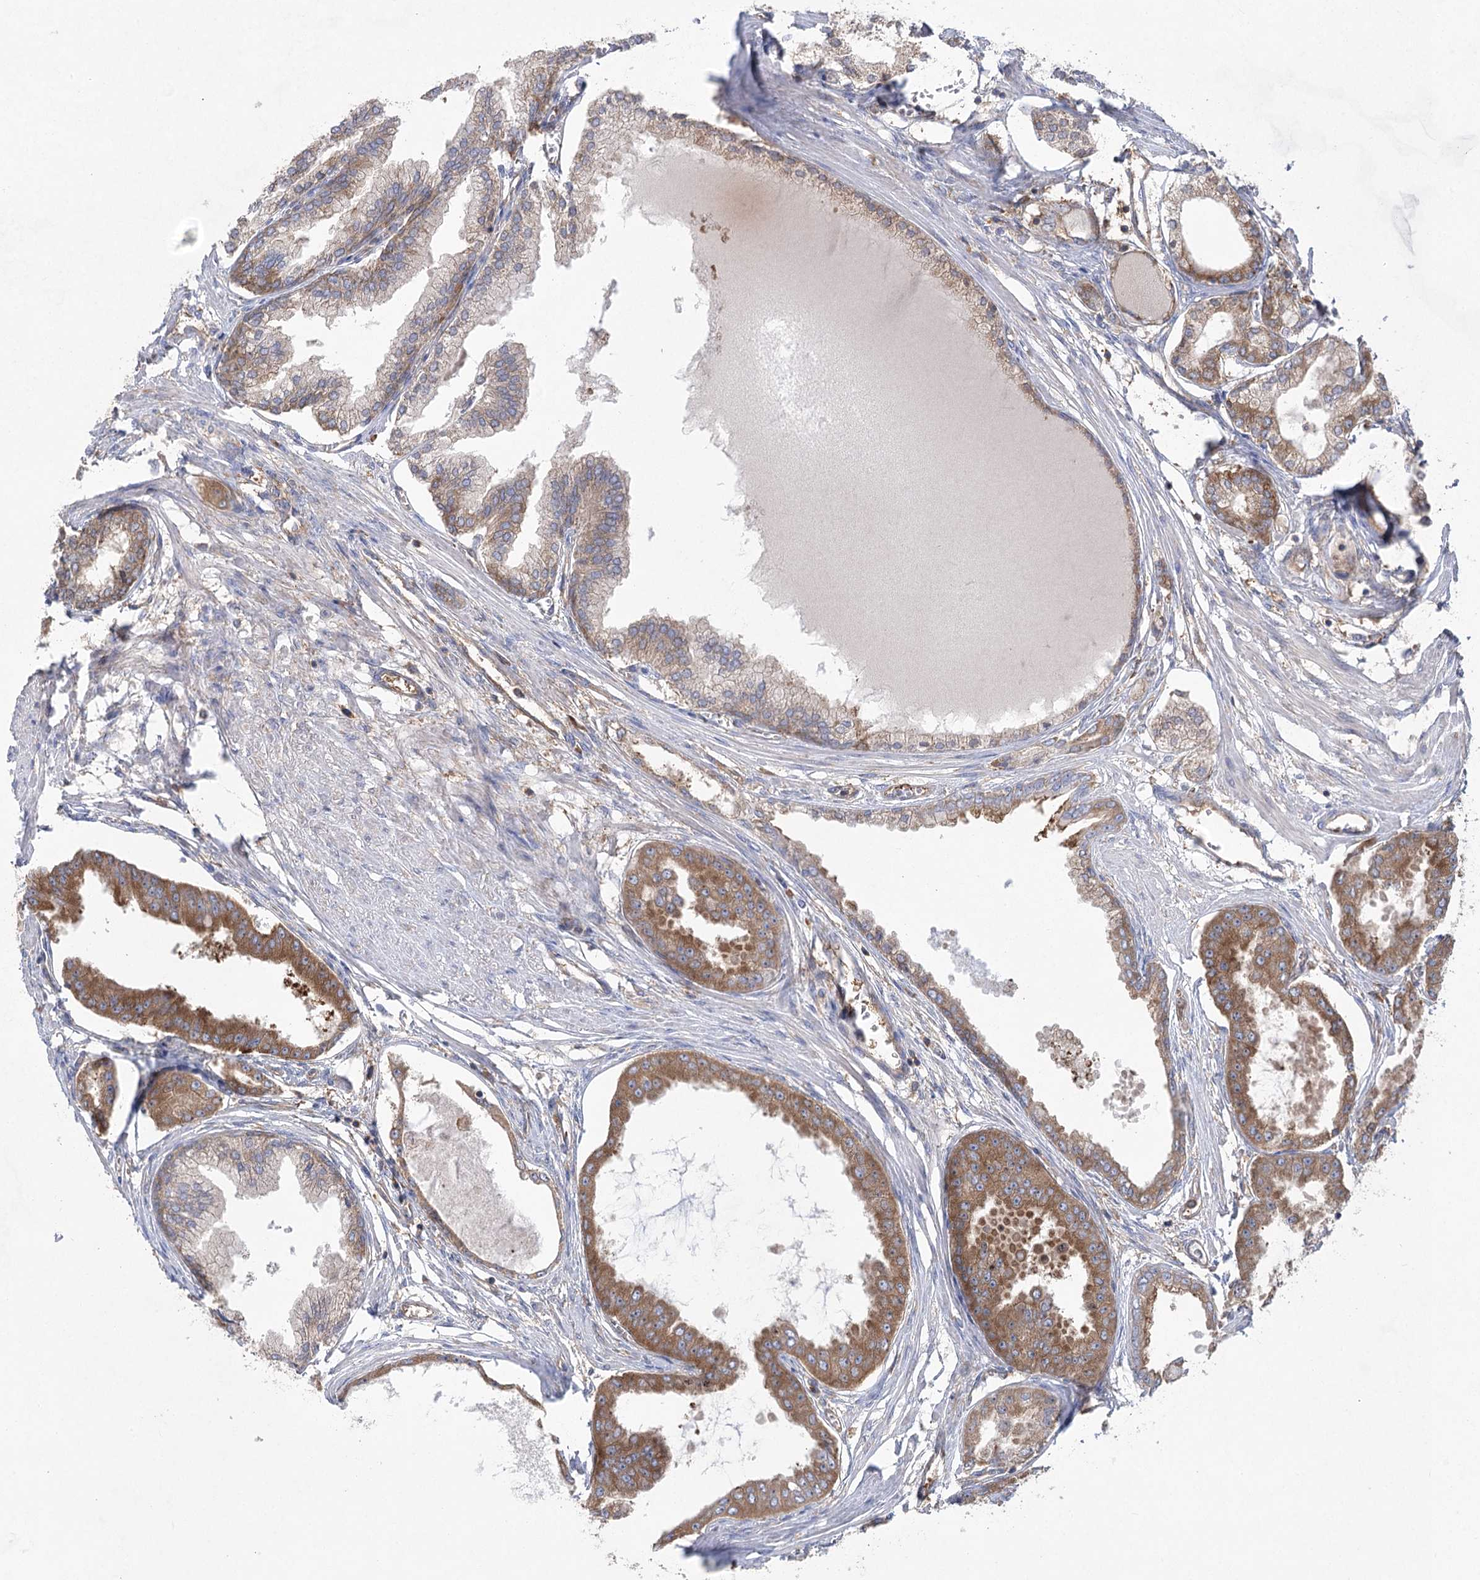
{"staining": {"intensity": "moderate", "quantity": "25%-75%", "location": "cytoplasmic/membranous"}, "tissue": "prostate cancer", "cell_type": "Tumor cells", "image_type": "cancer", "snomed": [{"axis": "morphology", "description": "Adenocarcinoma, Low grade"}, {"axis": "topography", "description": "Prostate"}], "caption": "The image displays staining of low-grade adenocarcinoma (prostate), revealing moderate cytoplasmic/membranous protein staining (brown color) within tumor cells. Using DAB (3,3'-diaminobenzidine) (brown) and hematoxylin (blue) stains, captured at high magnification using brightfield microscopy.", "gene": "EIF3A", "patient": {"sex": "male", "age": 63}}